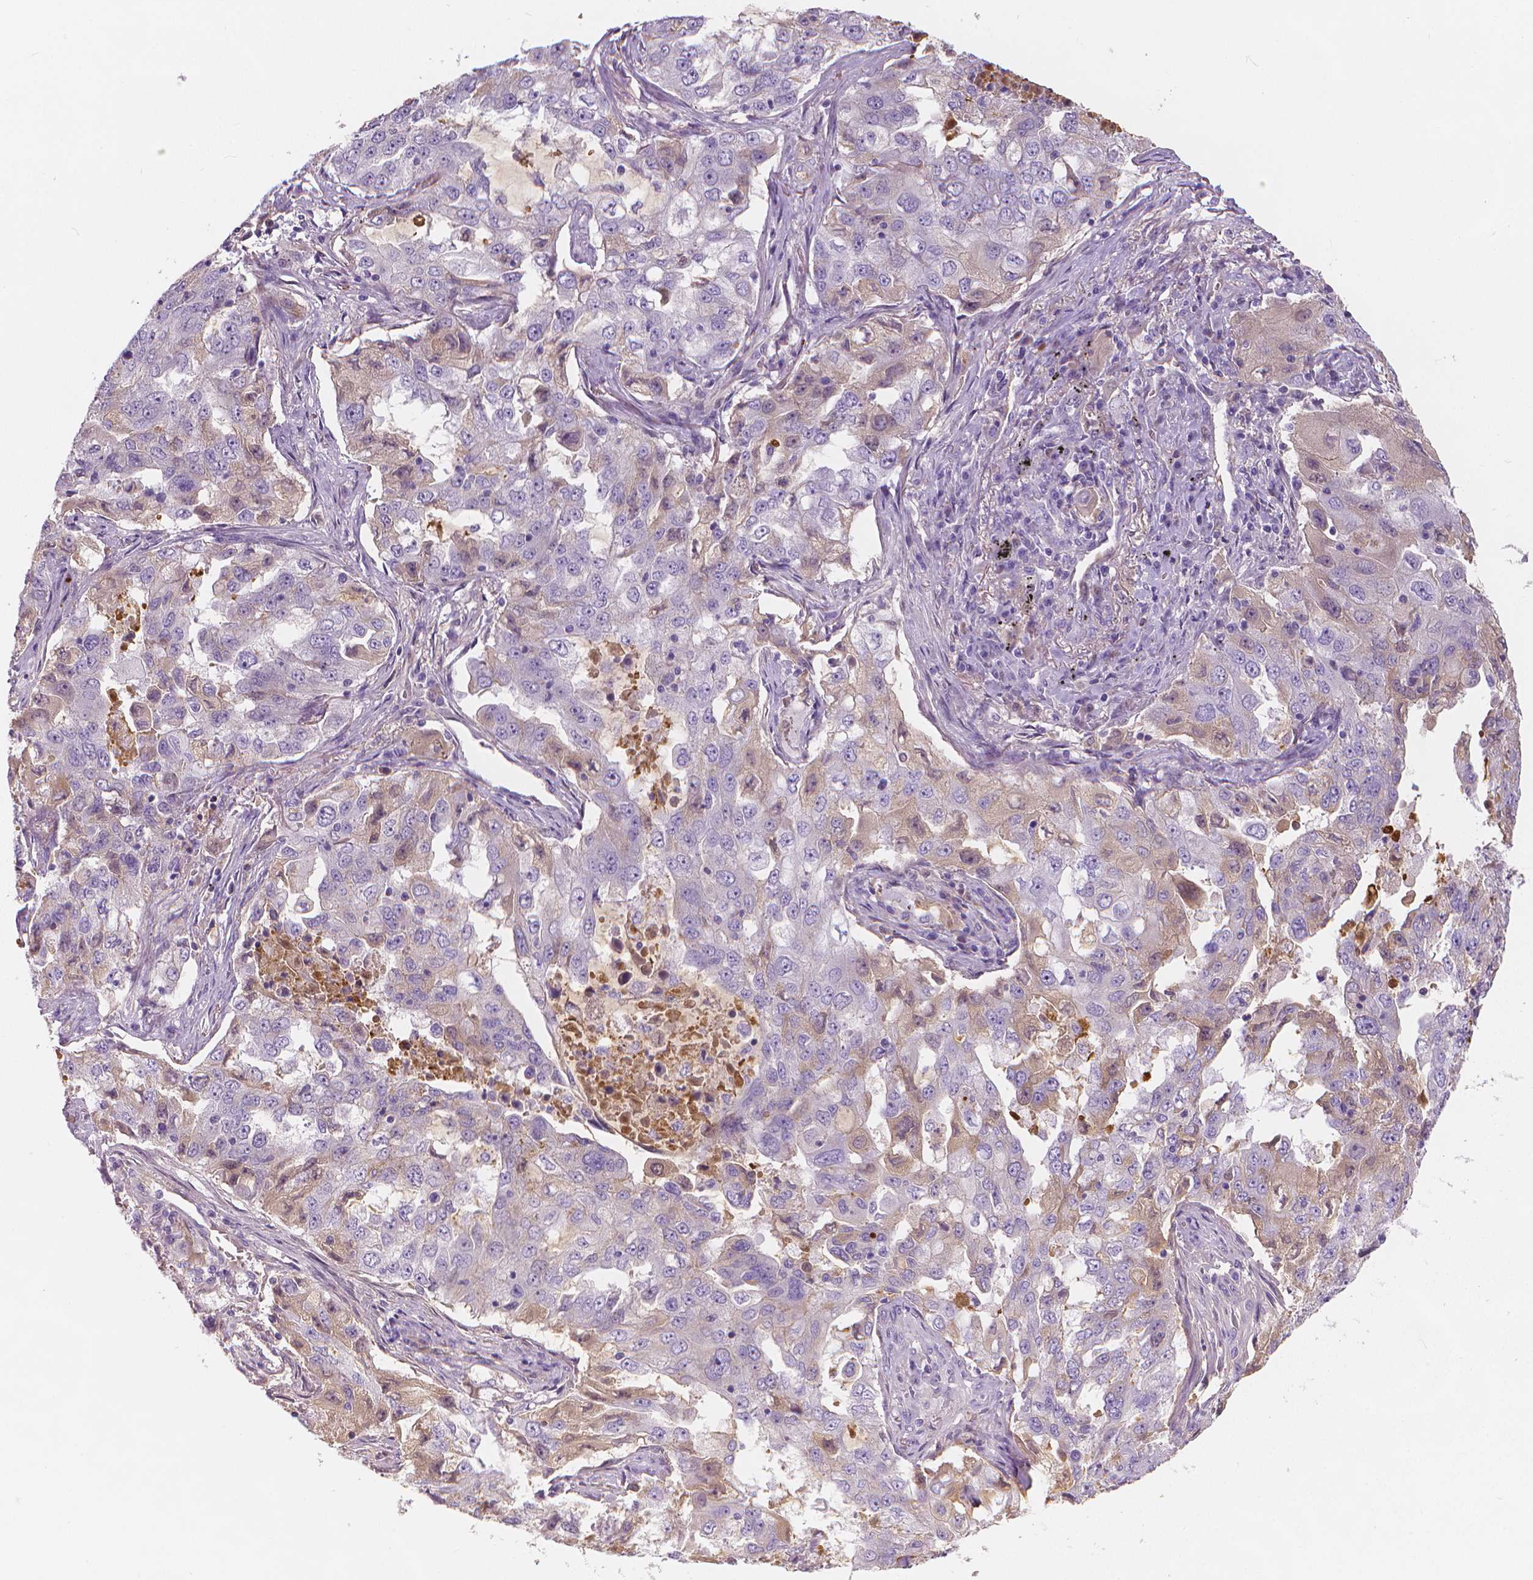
{"staining": {"intensity": "weak", "quantity": "<25%", "location": "cytoplasmic/membranous"}, "tissue": "lung cancer", "cell_type": "Tumor cells", "image_type": "cancer", "snomed": [{"axis": "morphology", "description": "Adenocarcinoma, NOS"}, {"axis": "topography", "description": "Lung"}], "caption": "This is an IHC photomicrograph of lung cancer (adenocarcinoma). There is no positivity in tumor cells.", "gene": "APOA4", "patient": {"sex": "female", "age": 61}}